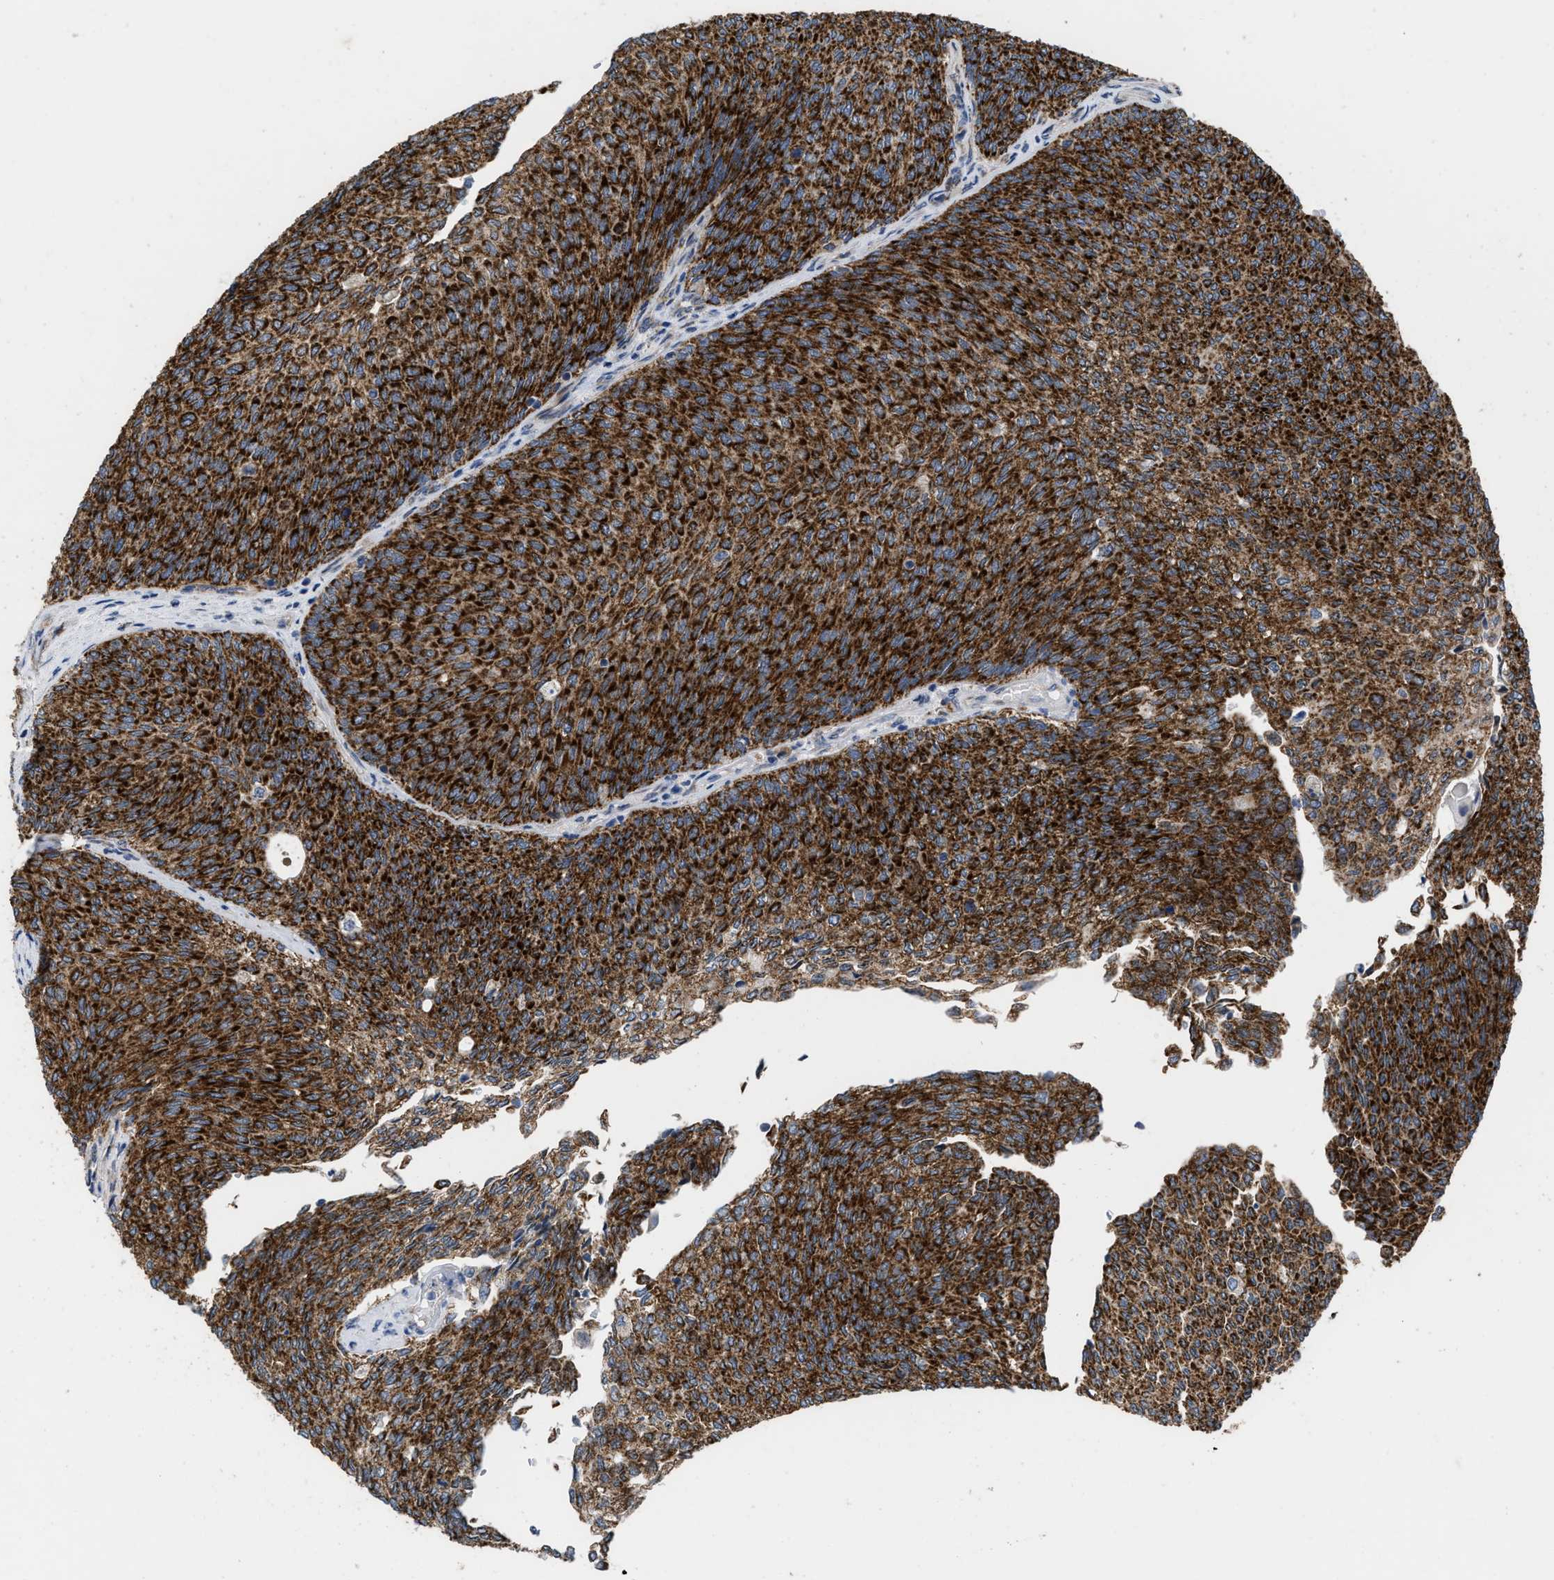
{"staining": {"intensity": "strong", "quantity": ">75%", "location": "cytoplasmic/membranous"}, "tissue": "urothelial cancer", "cell_type": "Tumor cells", "image_type": "cancer", "snomed": [{"axis": "morphology", "description": "Urothelial carcinoma, Low grade"}, {"axis": "topography", "description": "Urinary bladder"}], "caption": "An IHC photomicrograph of tumor tissue is shown. Protein staining in brown highlights strong cytoplasmic/membranous positivity in urothelial cancer within tumor cells.", "gene": "AKAP1", "patient": {"sex": "female", "age": 79}}